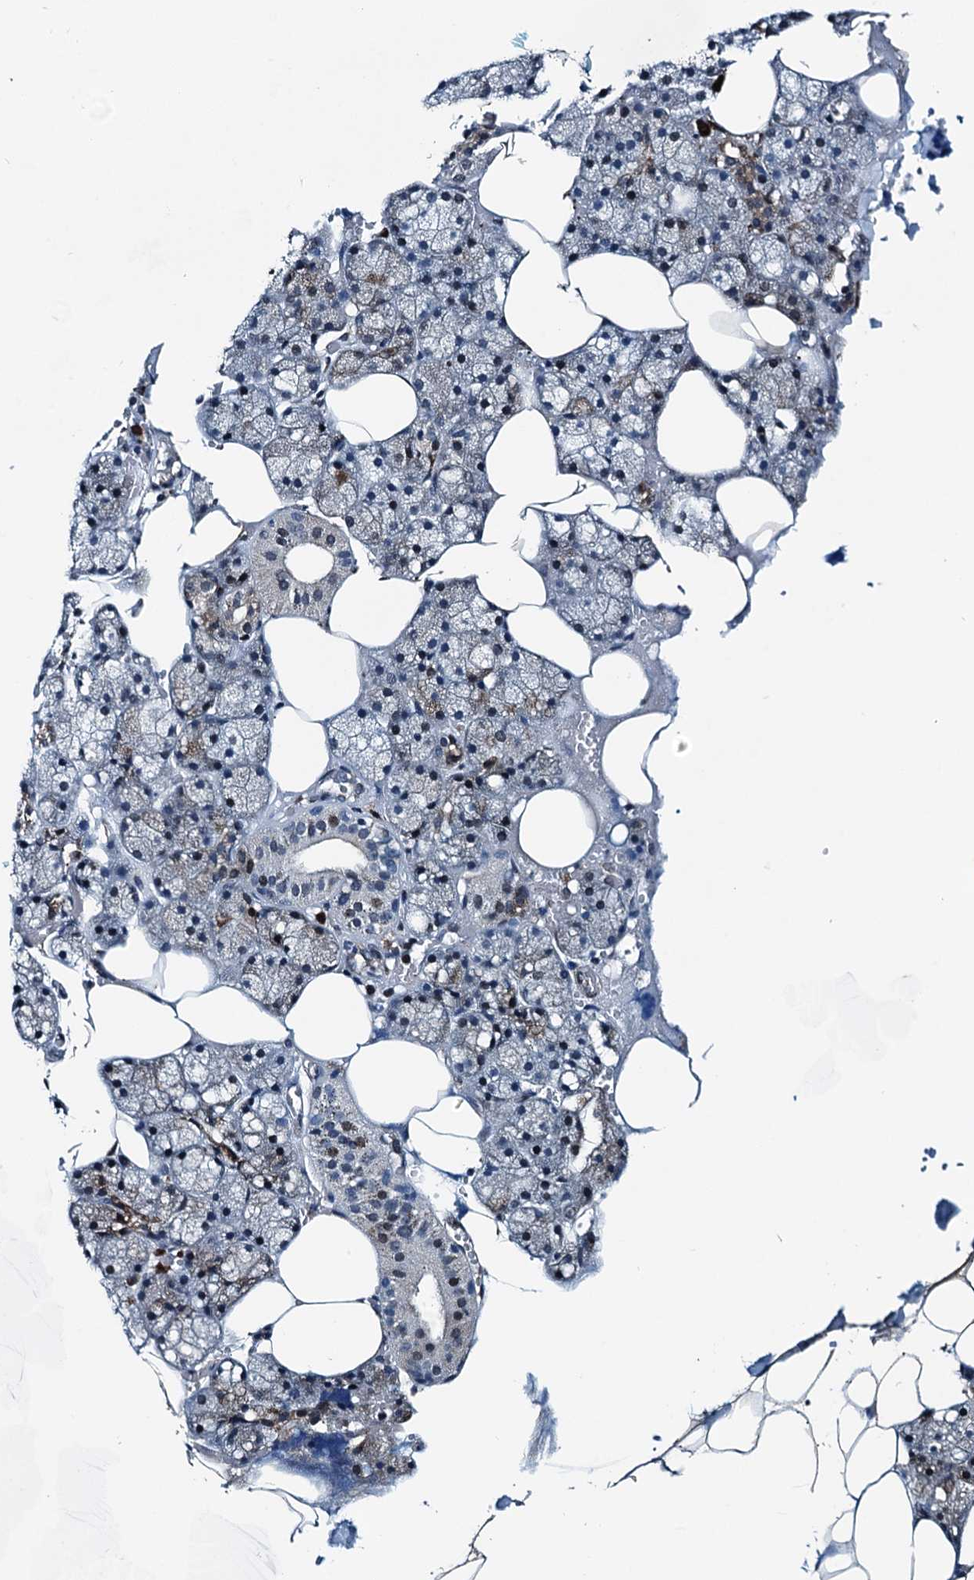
{"staining": {"intensity": "weak", "quantity": "<25%", "location": "cytoplasmic/membranous,nuclear"}, "tissue": "salivary gland", "cell_type": "Glandular cells", "image_type": "normal", "snomed": [{"axis": "morphology", "description": "Normal tissue, NOS"}, {"axis": "topography", "description": "Salivary gland"}], "caption": "Unremarkable salivary gland was stained to show a protein in brown. There is no significant expression in glandular cells. The staining was performed using DAB (3,3'-diaminobenzidine) to visualize the protein expression in brown, while the nuclei were stained in blue with hematoxylin (Magnification: 20x).", "gene": "TAMALIN", "patient": {"sex": "male", "age": 62}}